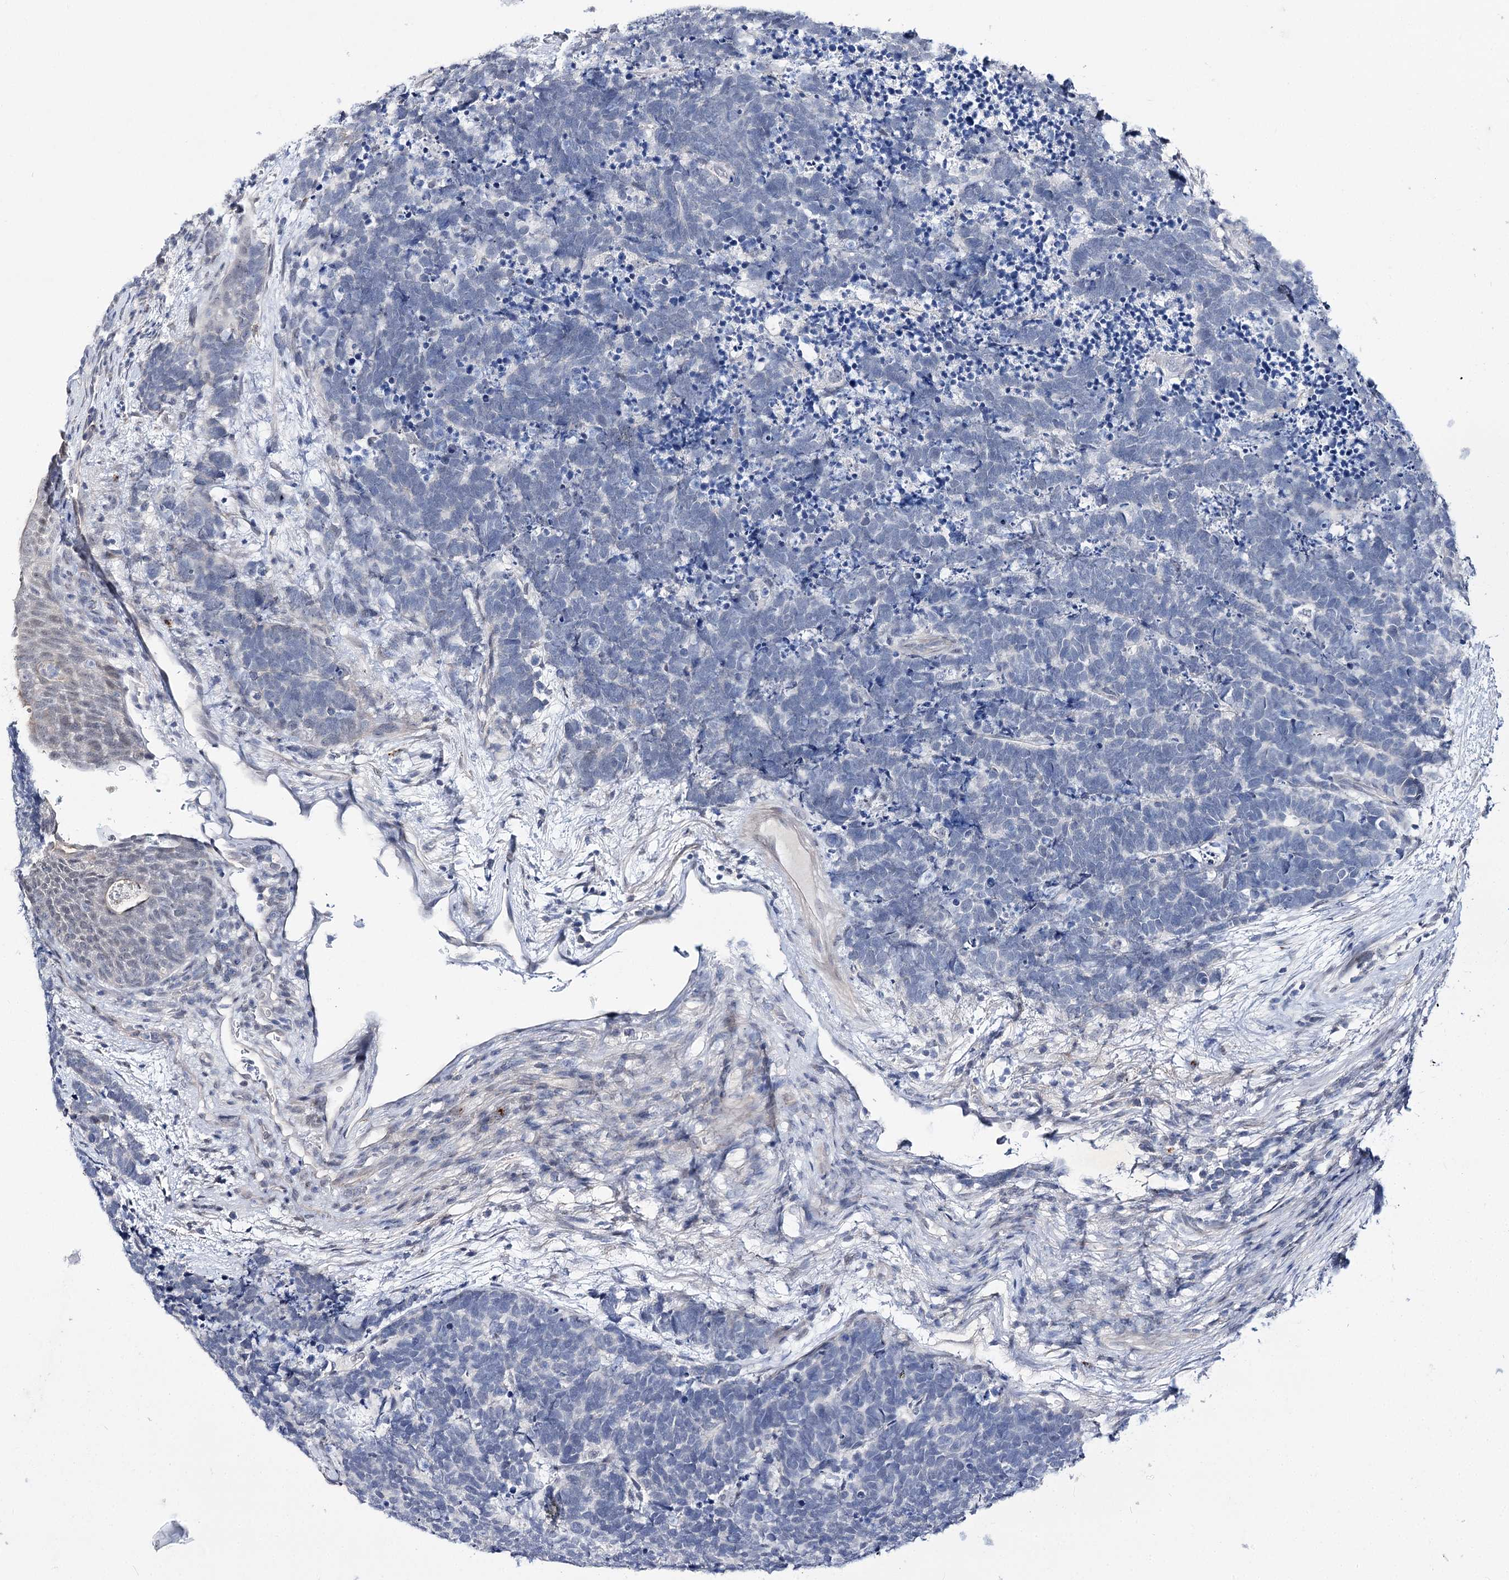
{"staining": {"intensity": "negative", "quantity": "none", "location": "none"}, "tissue": "carcinoid", "cell_type": "Tumor cells", "image_type": "cancer", "snomed": [{"axis": "morphology", "description": "Carcinoma, NOS"}, {"axis": "morphology", "description": "Carcinoid, malignant, NOS"}, {"axis": "topography", "description": "Urinary bladder"}], "caption": "There is no significant expression in tumor cells of carcinoid. The staining is performed using DAB (3,3'-diaminobenzidine) brown chromogen with nuclei counter-stained in using hematoxylin.", "gene": "ATP10B", "patient": {"sex": "male", "age": 57}}